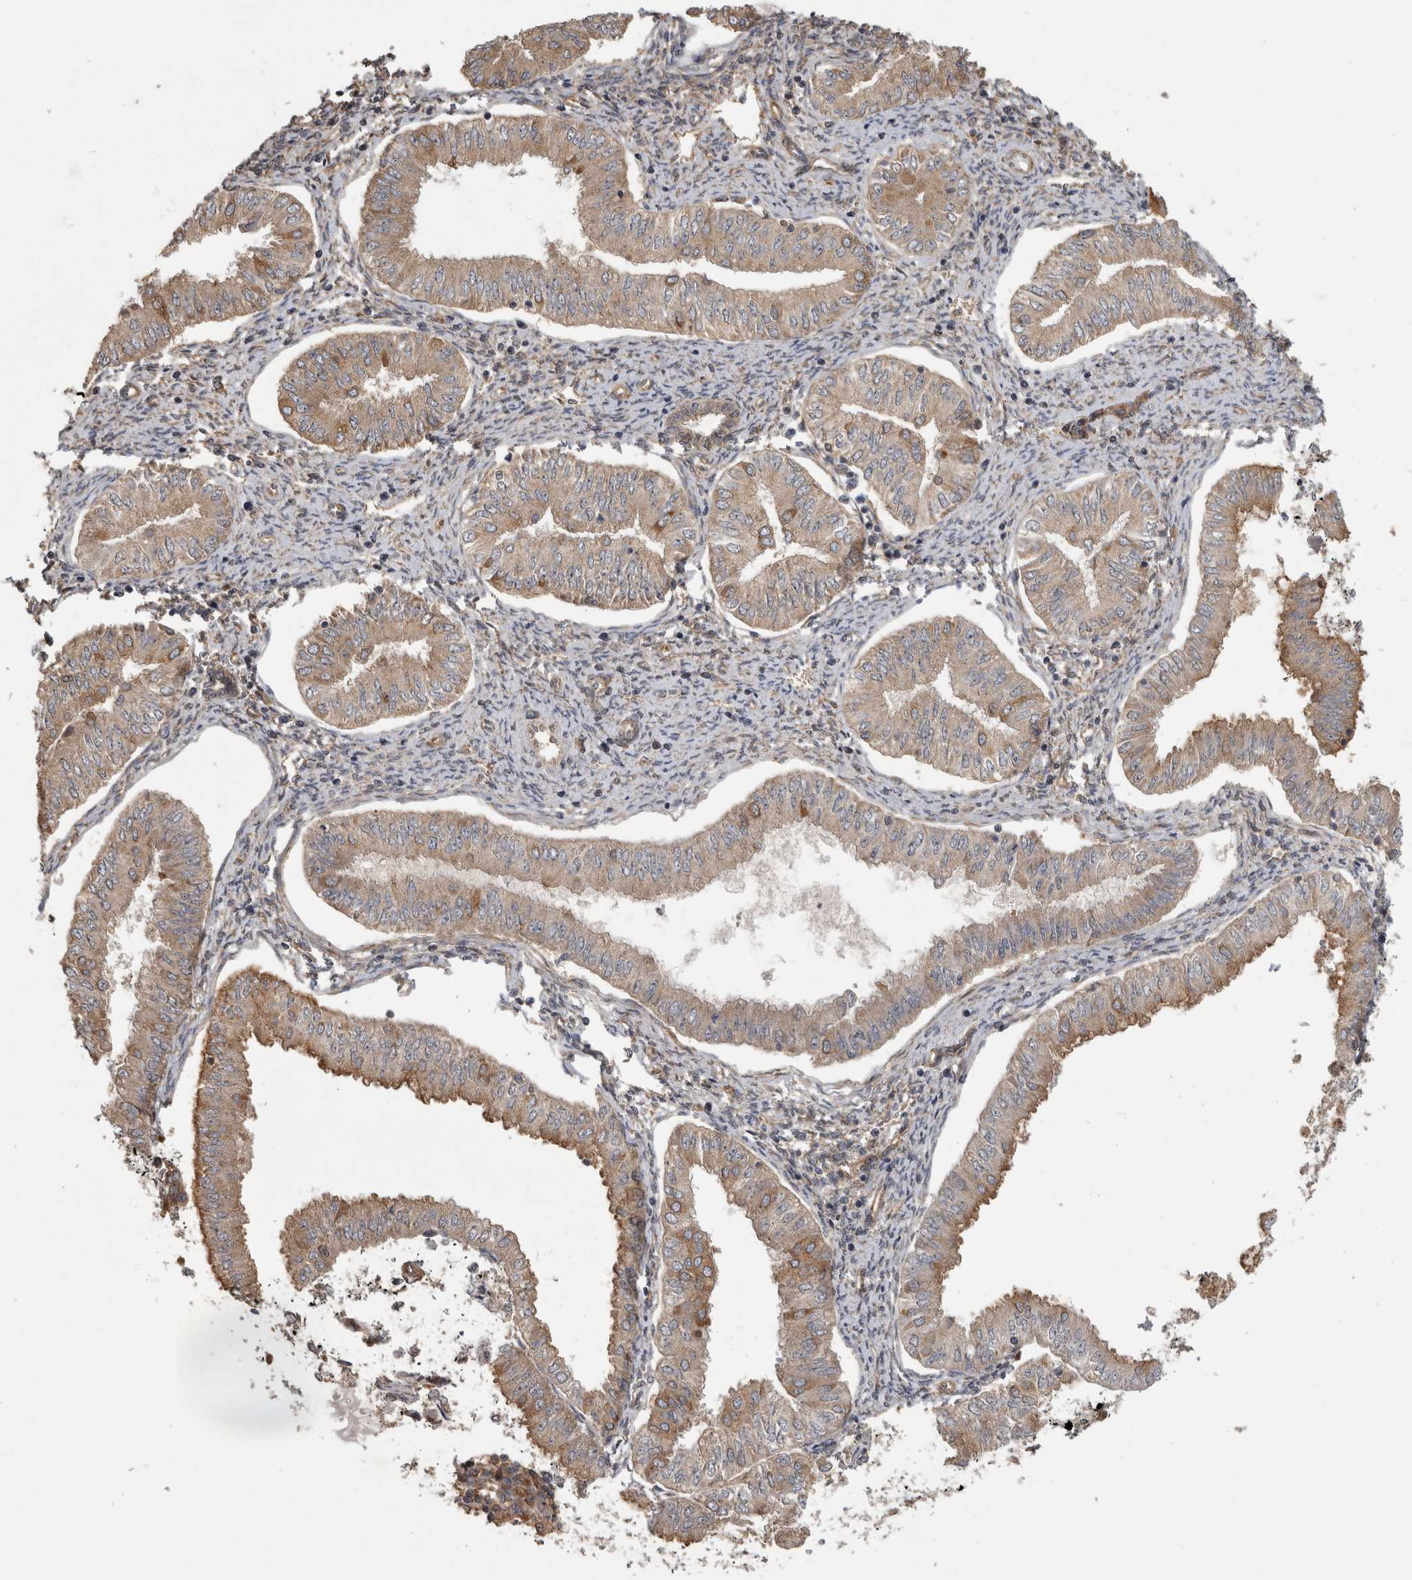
{"staining": {"intensity": "weak", "quantity": "25%-75%", "location": "cytoplasmic/membranous"}, "tissue": "endometrial cancer", "cell_type": "Tumor cells", "image_type": "cancer", "snomed": [{"axis": "morphology", "description": "Normal tissue, NOS"}, {"axis": "morphology", "description": "Adenocarcinoma, NOS"}, {"axis": "topography", "description": "Endometrium"}], "caption": "This is a histology image of immunohistochemistry (IHC) staining of endometrial adenocarcinoma, which shows weak positivity in the cytoplasmic/membranous of tumor cells.", "gene": "ATXN2", "patient": {"sex": "female", "age": 53}}